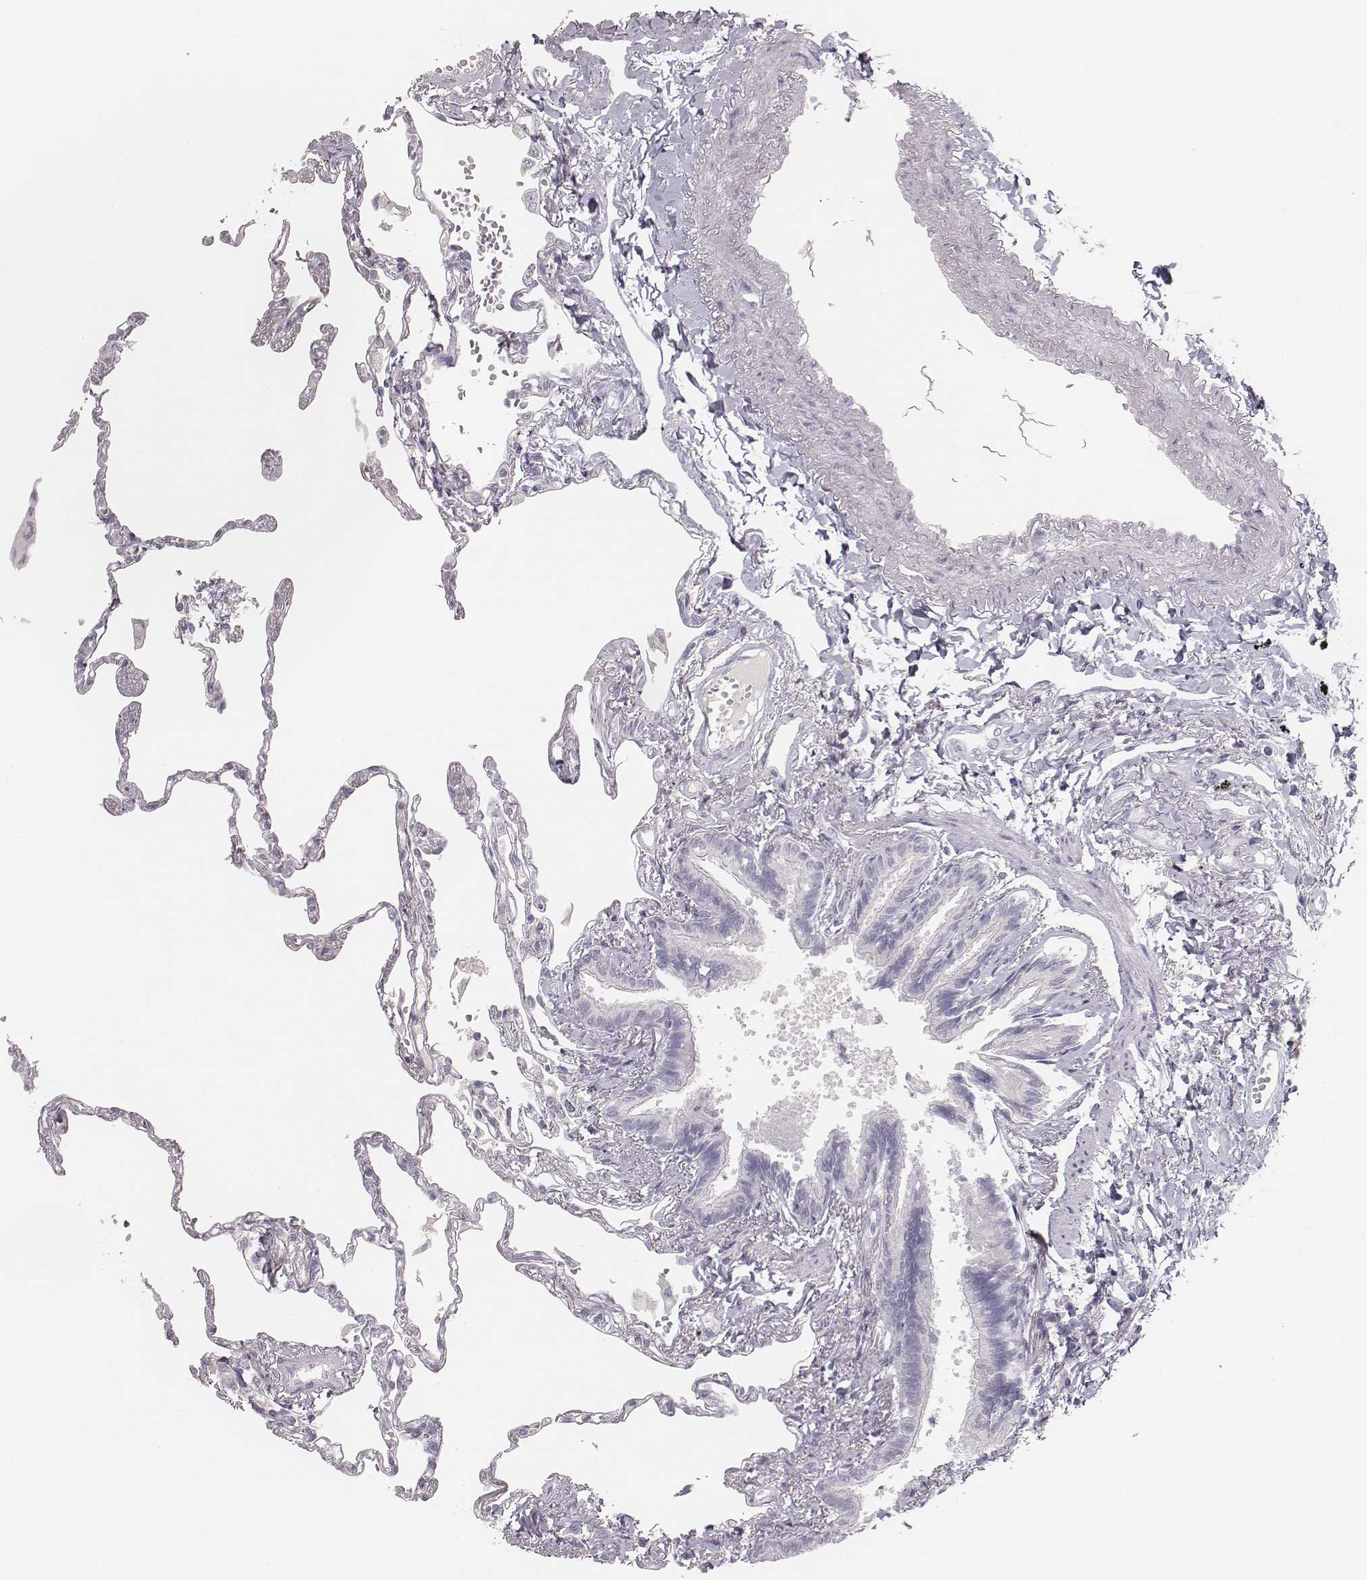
{"staining": {"intensity": "negative", "quantity": "none", "location": "none"}, "tissue": "lung", "cell_type": "Alveolar cells", "image_type": "normal", "snomed": [{"axis": "morphology", "description": "Normal tissue, NOS"}, {"axis": "topography", "description": "Lung"}], "caption": "Immunohistochemical staining of unremarkable human lung demonstrates no significant staining in alveolar cells. (DAB (3,3'-diaminobenzidine) immunohistochemistry with hematoxylin counter stain).", "gene": "MYH6", "patient": {"sex": "male", "age": 78}}